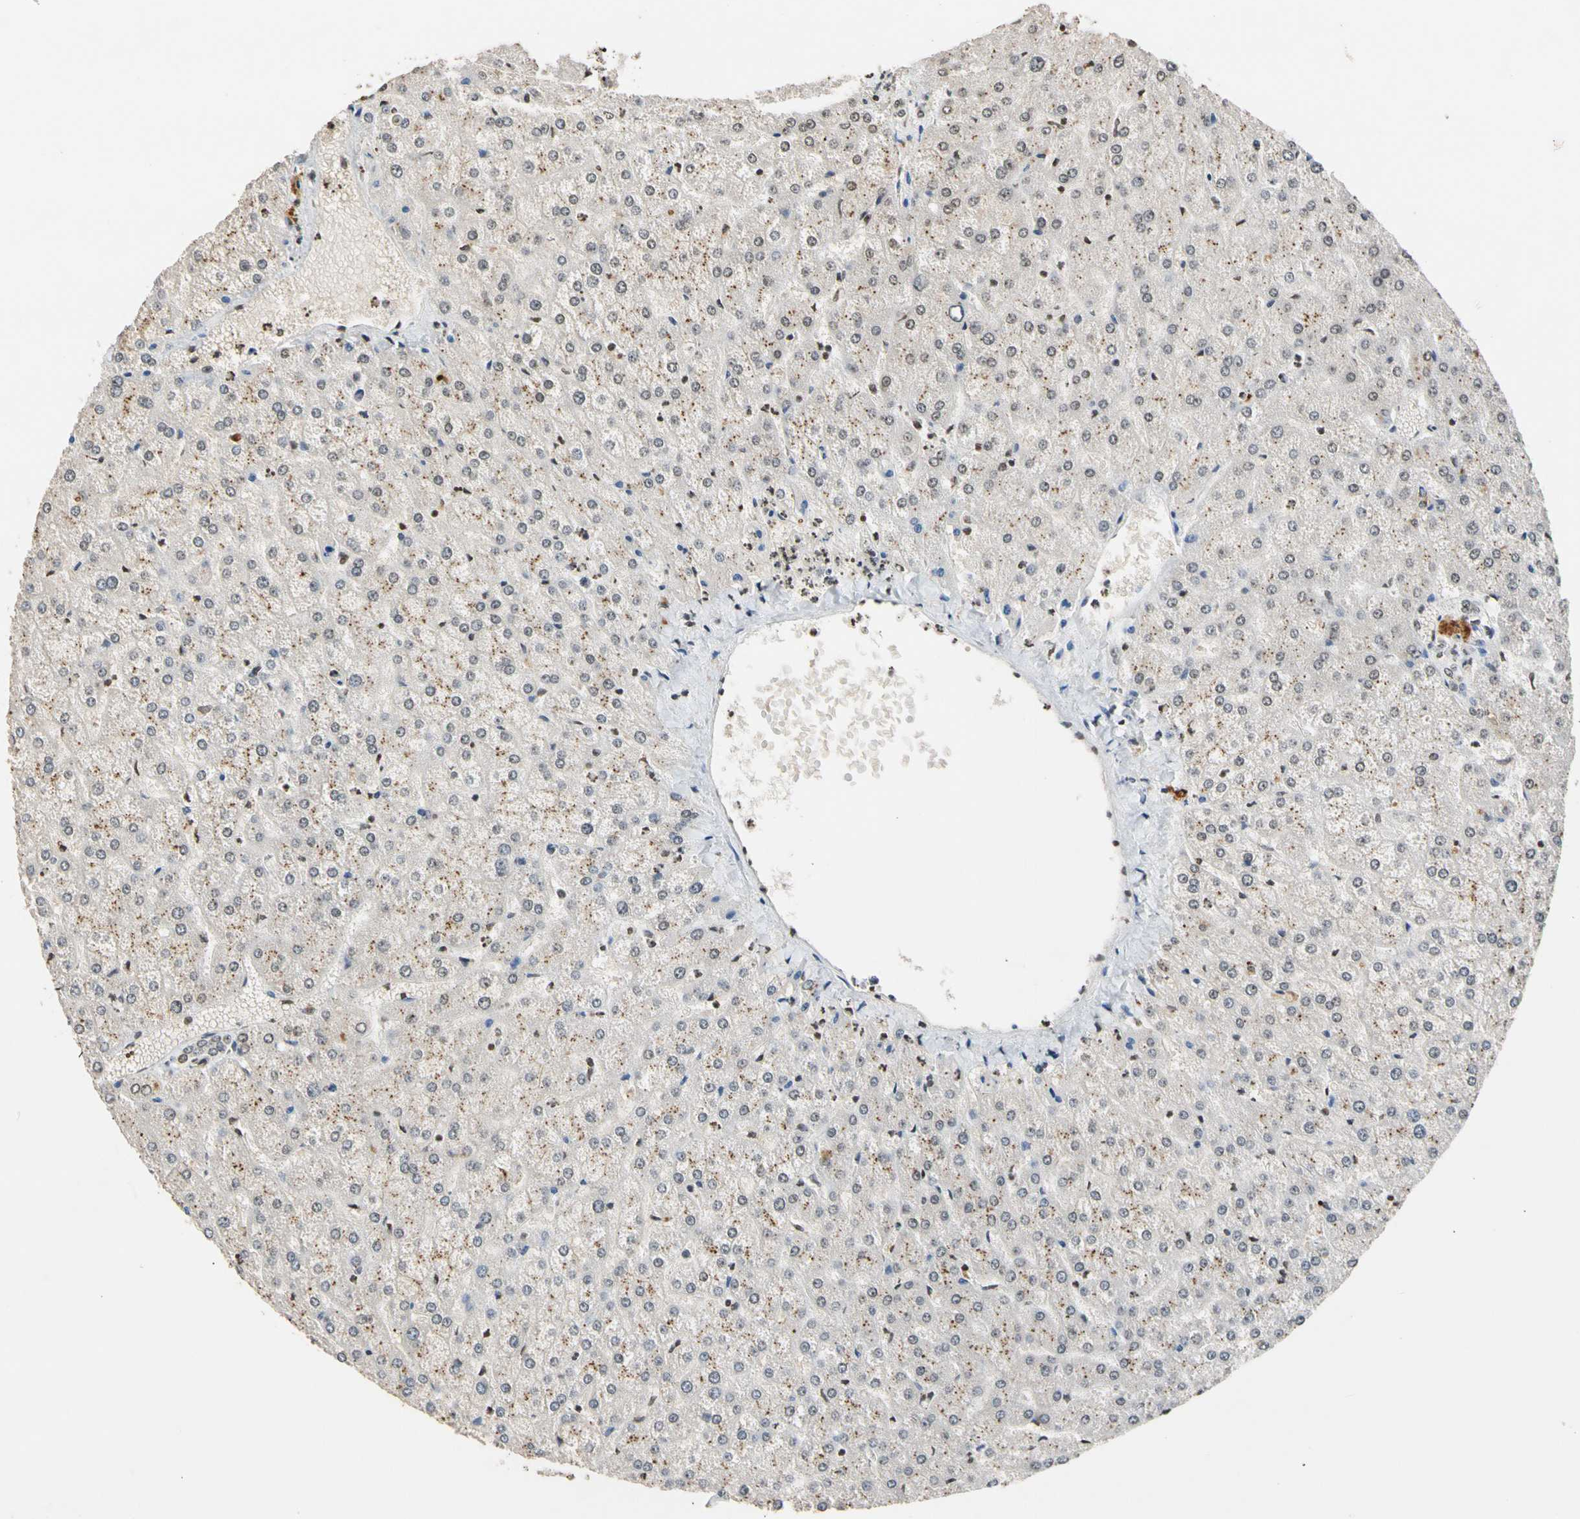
{"staining": {"intensity": "negative", "quantity": "none", "location": "none"}, "tissue": "liver", "cell_type": "Cholangiocytes", "image_type": "normal", "snomed": [{"axis": "morphology", "description": "Normal tissue, NOS"}, {"axis": "topography", "description": "Liver"}], "caption": "DAB (3,3'-diaminobenzidine) immunohistochemical staining of normal liver shows no significant expression in cholangiocytes.", "gene": "GPX4", "patient": {"sex": "female", "age": 32}}